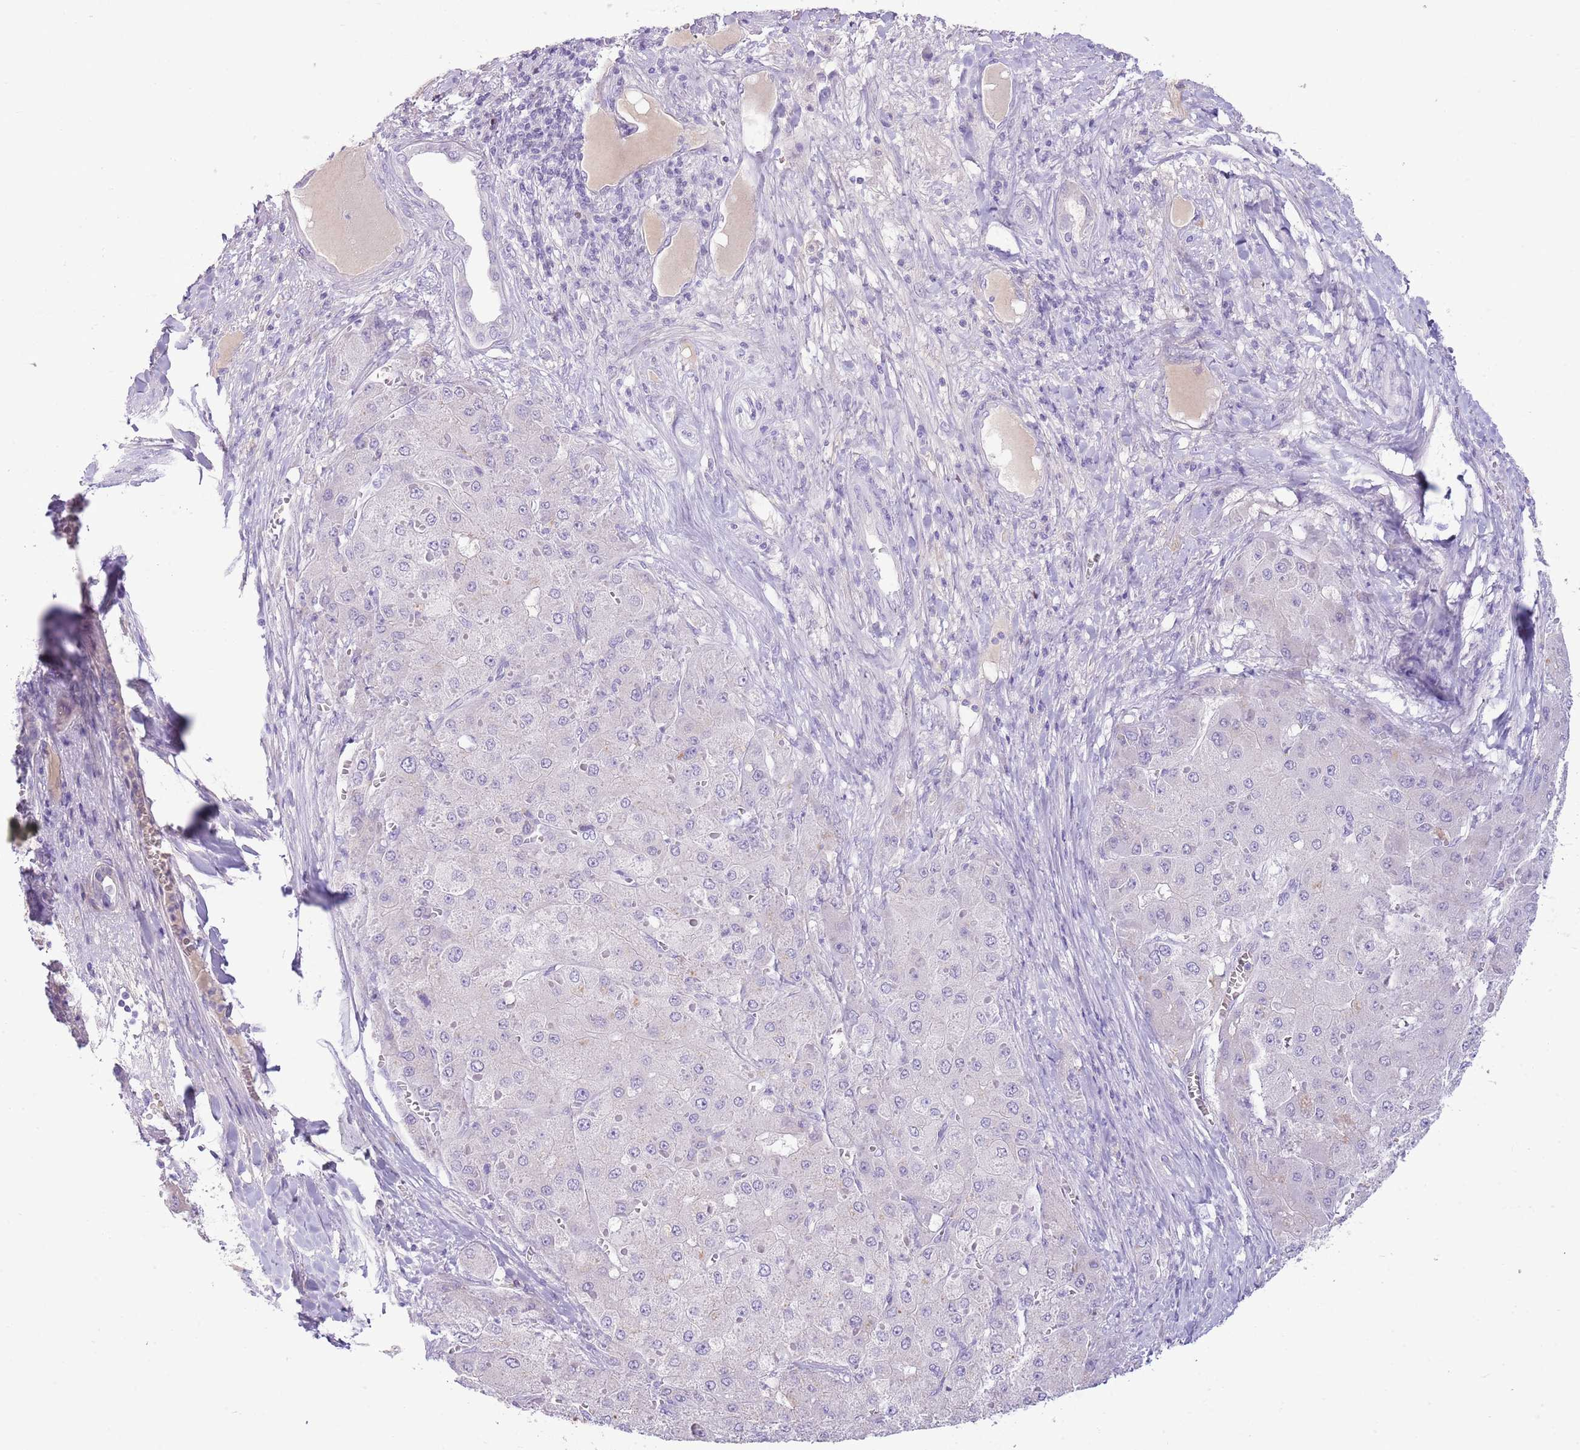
{"staining": {"intensity": "negative", "quantity": "none", "location": "none"}, "tissue": "liver cancer", "cell_type": "Tumor cells", "image_type": "cancer", "snomed": [{"axis": "morphology", "description": "Carcinoma, Hepatocellular, NOS"}, {"axis": "topography", "description": "Liver"}], "caption": "Immunohistochemistry image of human liver hepatocellular carcinoma stained for a protein (brown), which exhibits no expression in tumor cells.", "gene": "TOX2", "patient": {"sex": "female", "age": 73}}